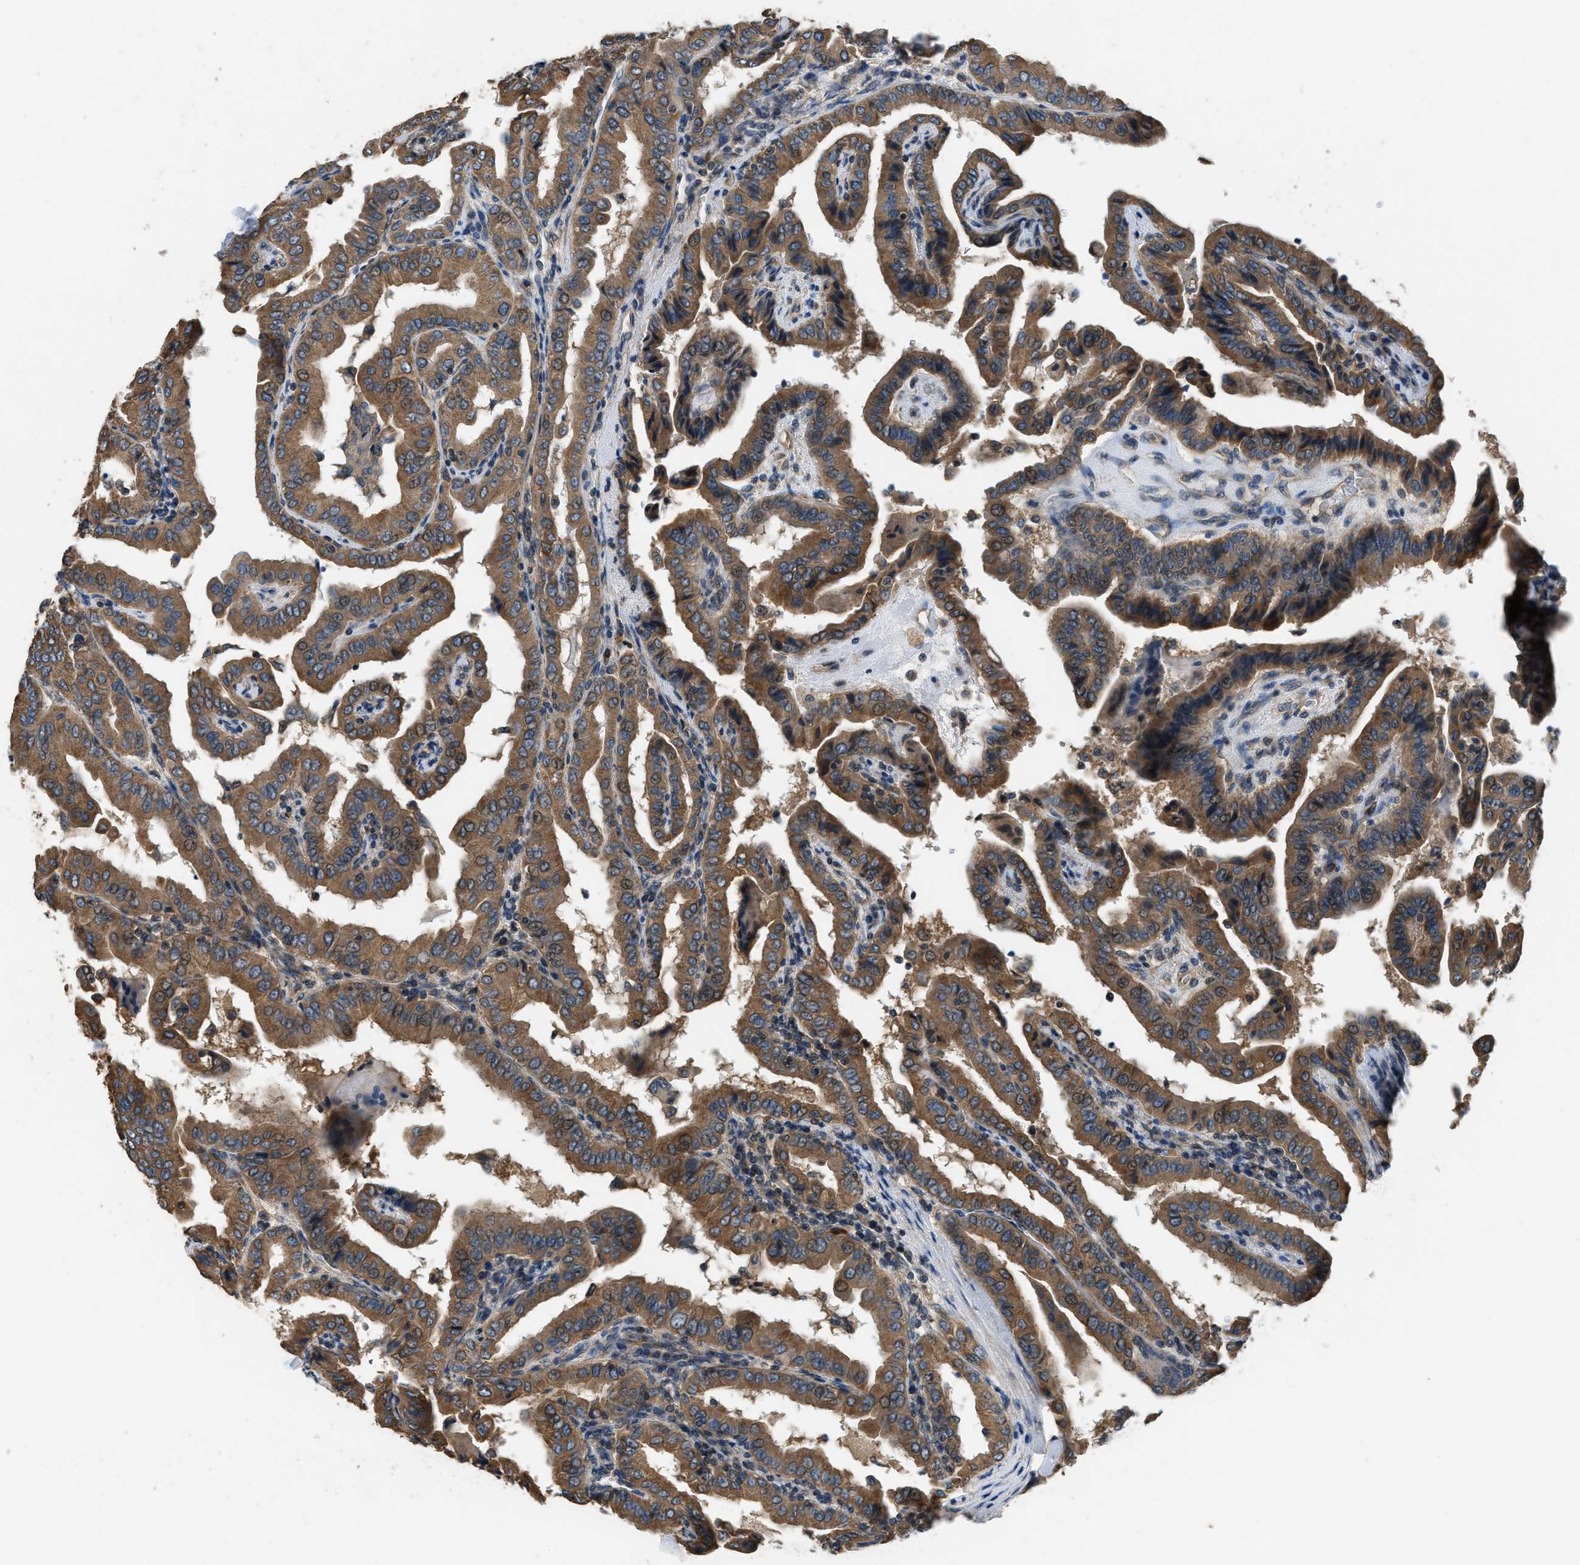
{"staining": {"intensity": "strong", "quantity": ">75%", "location": "cytoplasmic/membranous,nuclear"}, "tissue": "thyroid cancer", "cell_type": "Tumor cells", "image_type": "cancer", "snomed": [{"axis": "morphology", "description": "Papillary adenocarcinoma, NOS"}, {"axis": "topography", "description": "Thyroid gland"}], "caption": "Papillary adenocarcinoma (thyroid) stained with immunohistochemistry demonstrates strong cytoplasmic/membranous and nuclear positivity in approximately >75% of tumor cells.", "gene": "SSH2", "patient": {"sex": "male", "age": 33}}